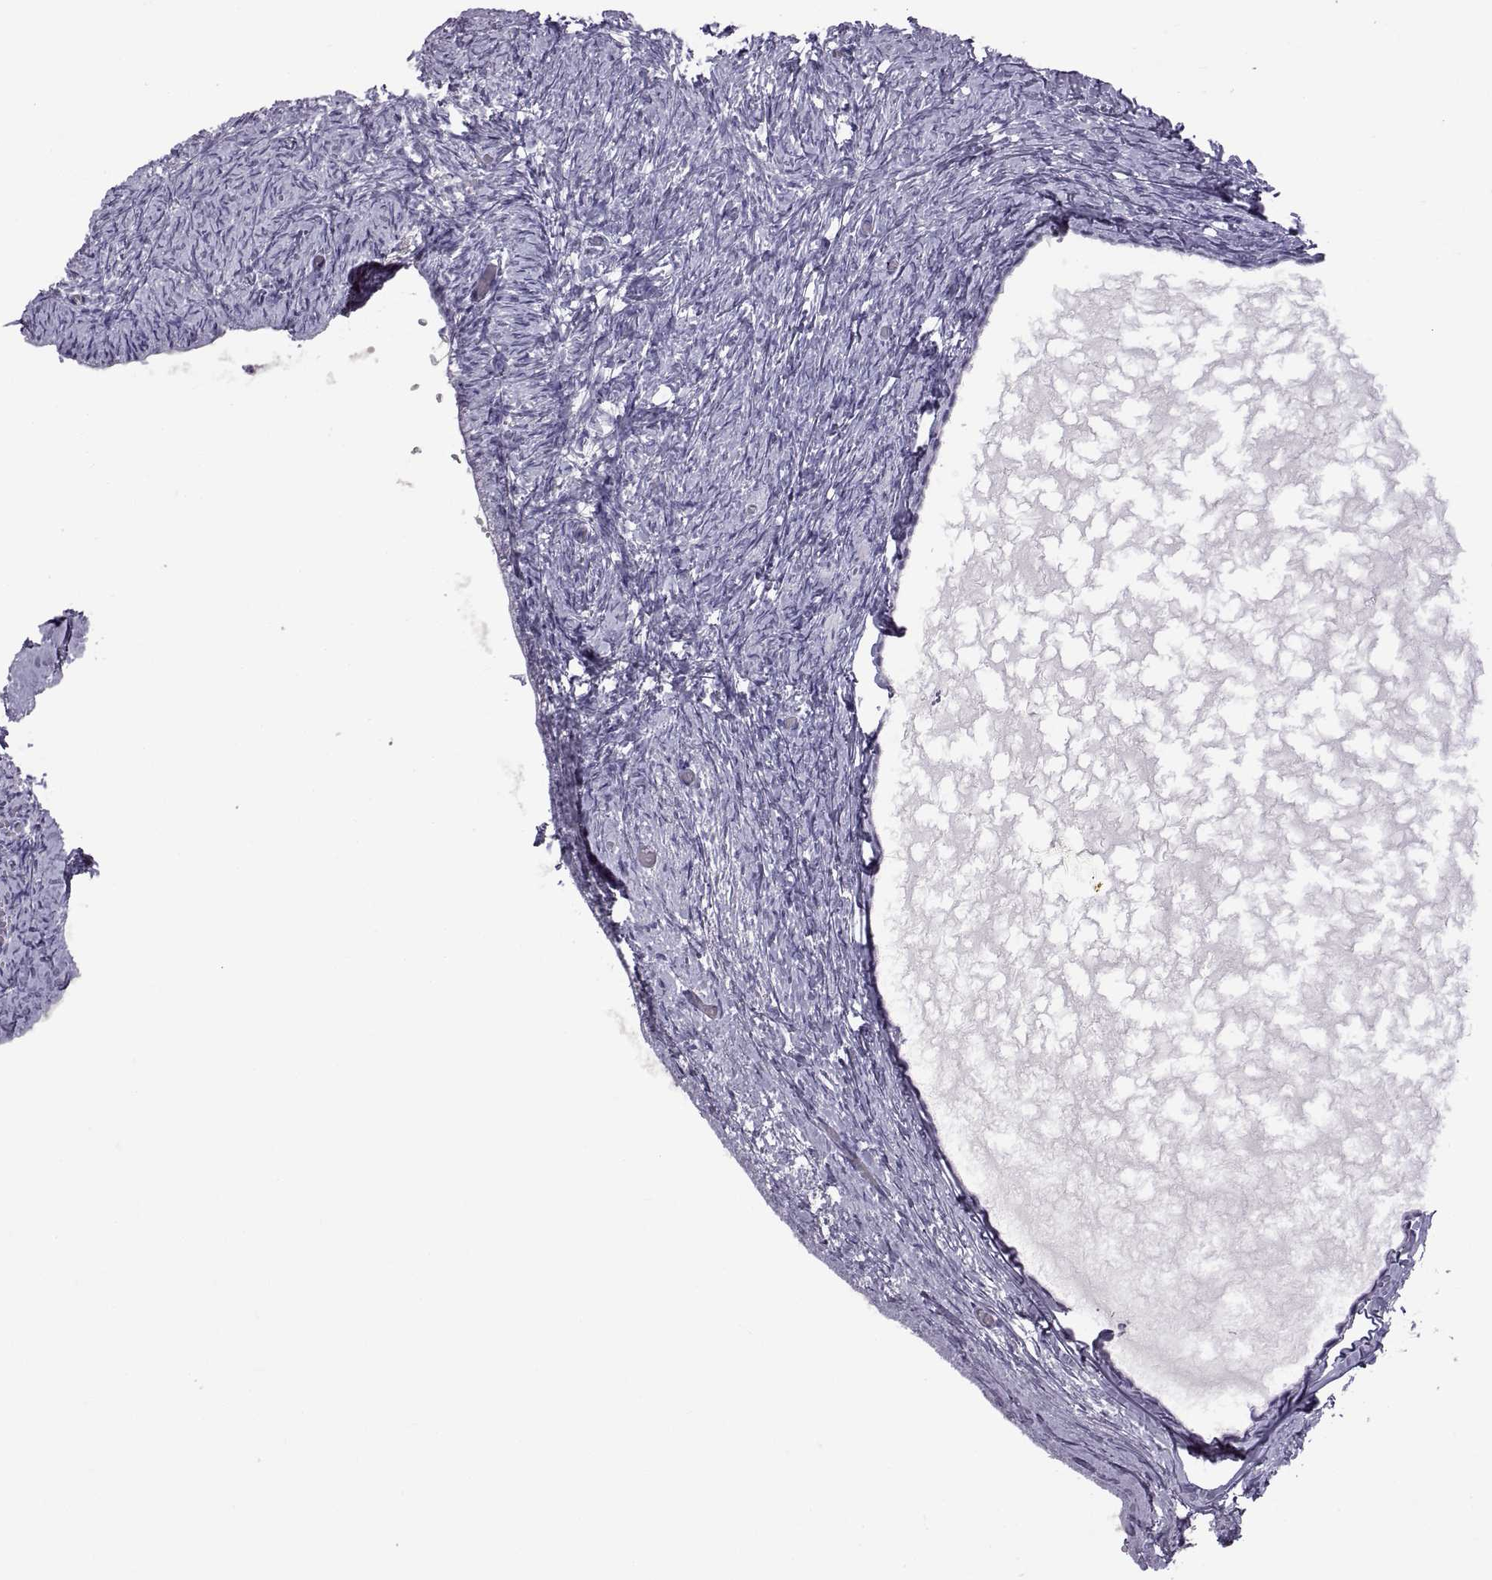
{"staining": {"intensity": "negative", "quantity": "none", "location": "none"}, "tissue": "ovary", "cell_type": "Follicle cells", "image_type": "normal", "snomed": [{"axis": "morphology", "description": "Normal tissue, NOS"}, {"axis": "topography", "description": "Ovary"}], "caption": "Immunohistochemistry of benign human ovary displays no staining in follicle cells. Brightfield microscopy of IHC stained with DAB (brown) and hematoxylin (blue), captured at high magnification.", "gene": "RDM1", "patient": {"sex": "female", "age": 39}}